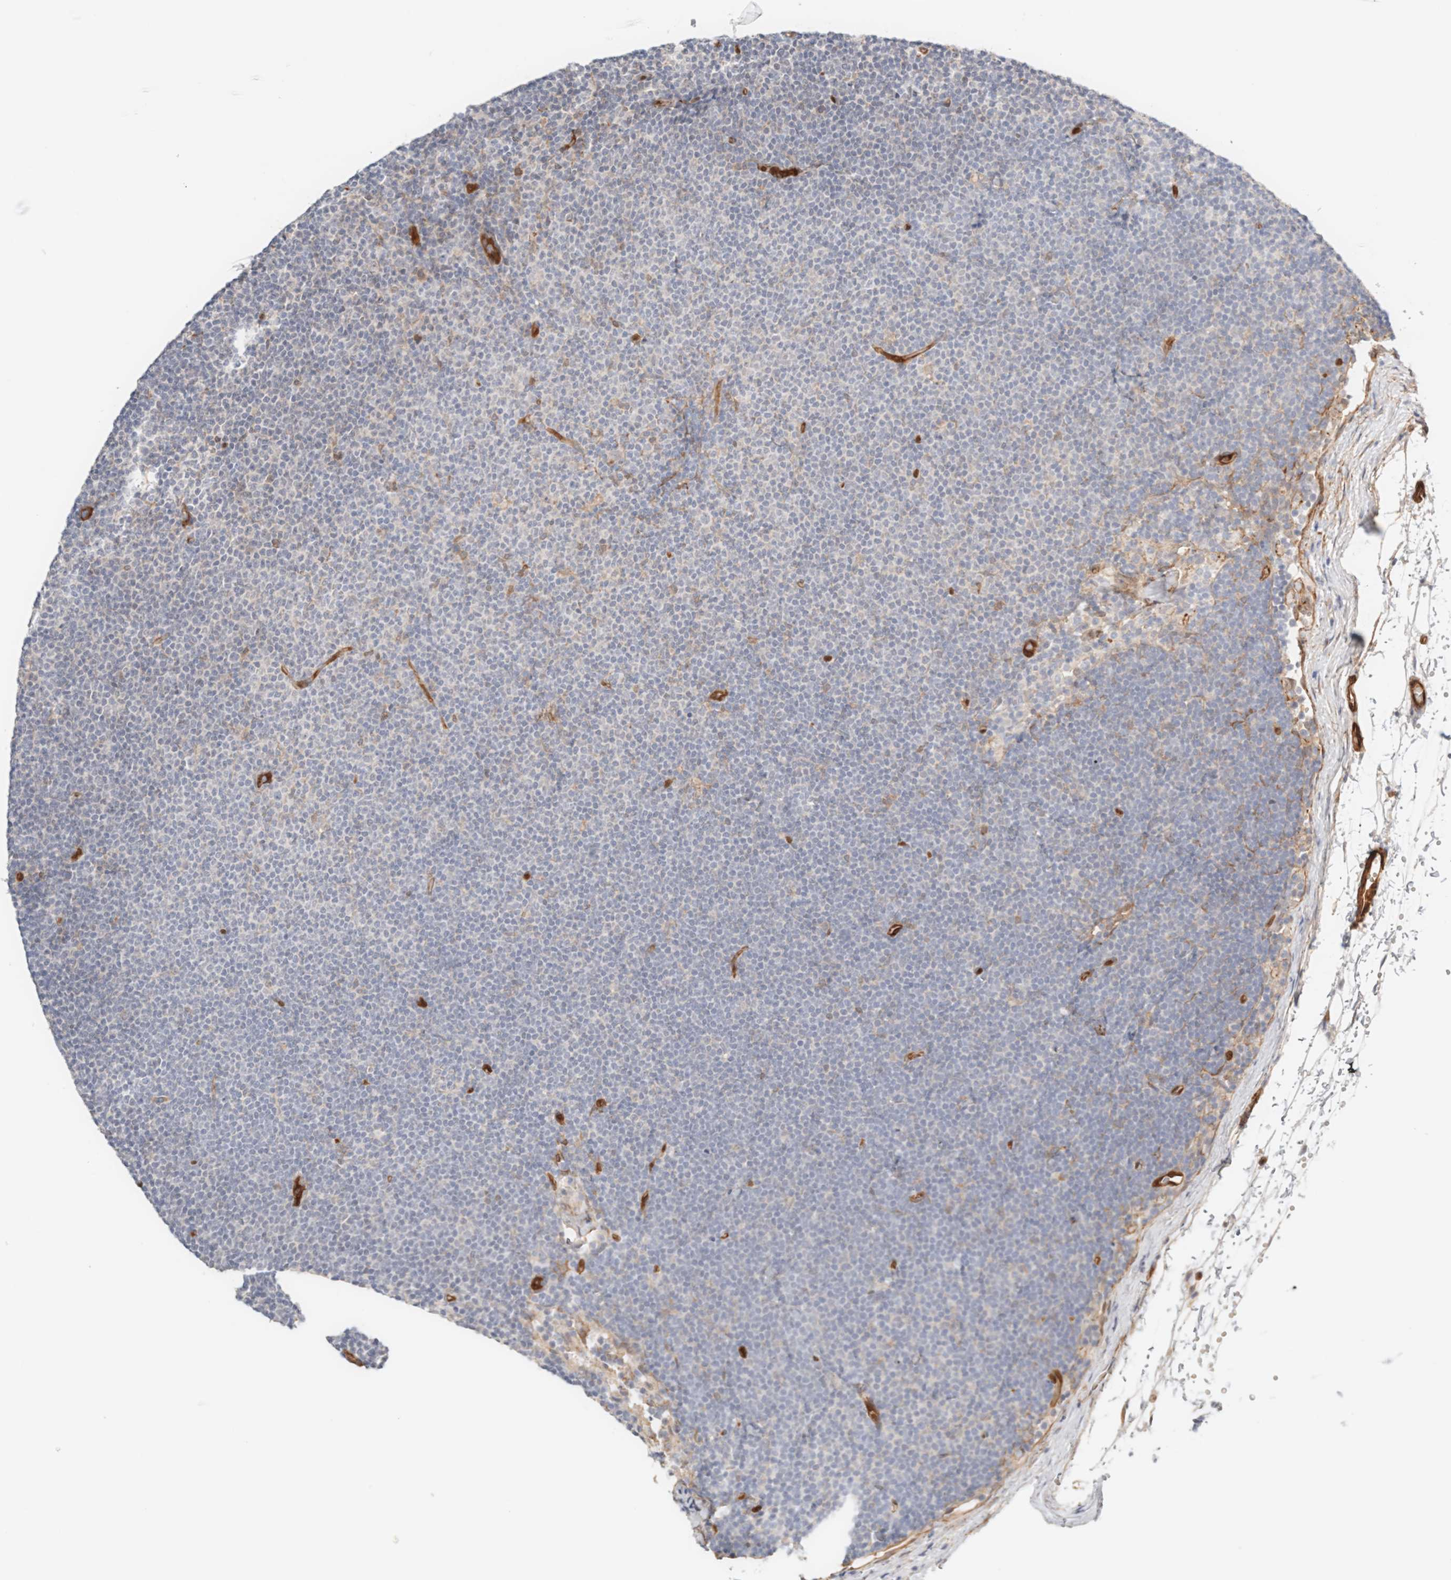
{"staining": {"intensity": "negative", "quantity": "none", "location": "none"}, "tissue": "lymphoma", "cell_type": "Tumor cells", "image_type": "cancer", "snomed": [{"axis": "morphology", "description": "Malignant lymphoma, non-Hodgkin's type, Low grade"}, {"axis": "topography", "description": "Lymph node"}], "caption": "Immunohistochemical staining of low-grade malignant lymphoma, non-Hodgkin's type shows no significant staining in tumor cells. (Stains: DAB immunohistochemistry with hematoxylin counter stain, Microscopy: brightfield microscopy at high magnification).", "gene": "LMCD1", "patient": {"sex": "female", "age": 53}}